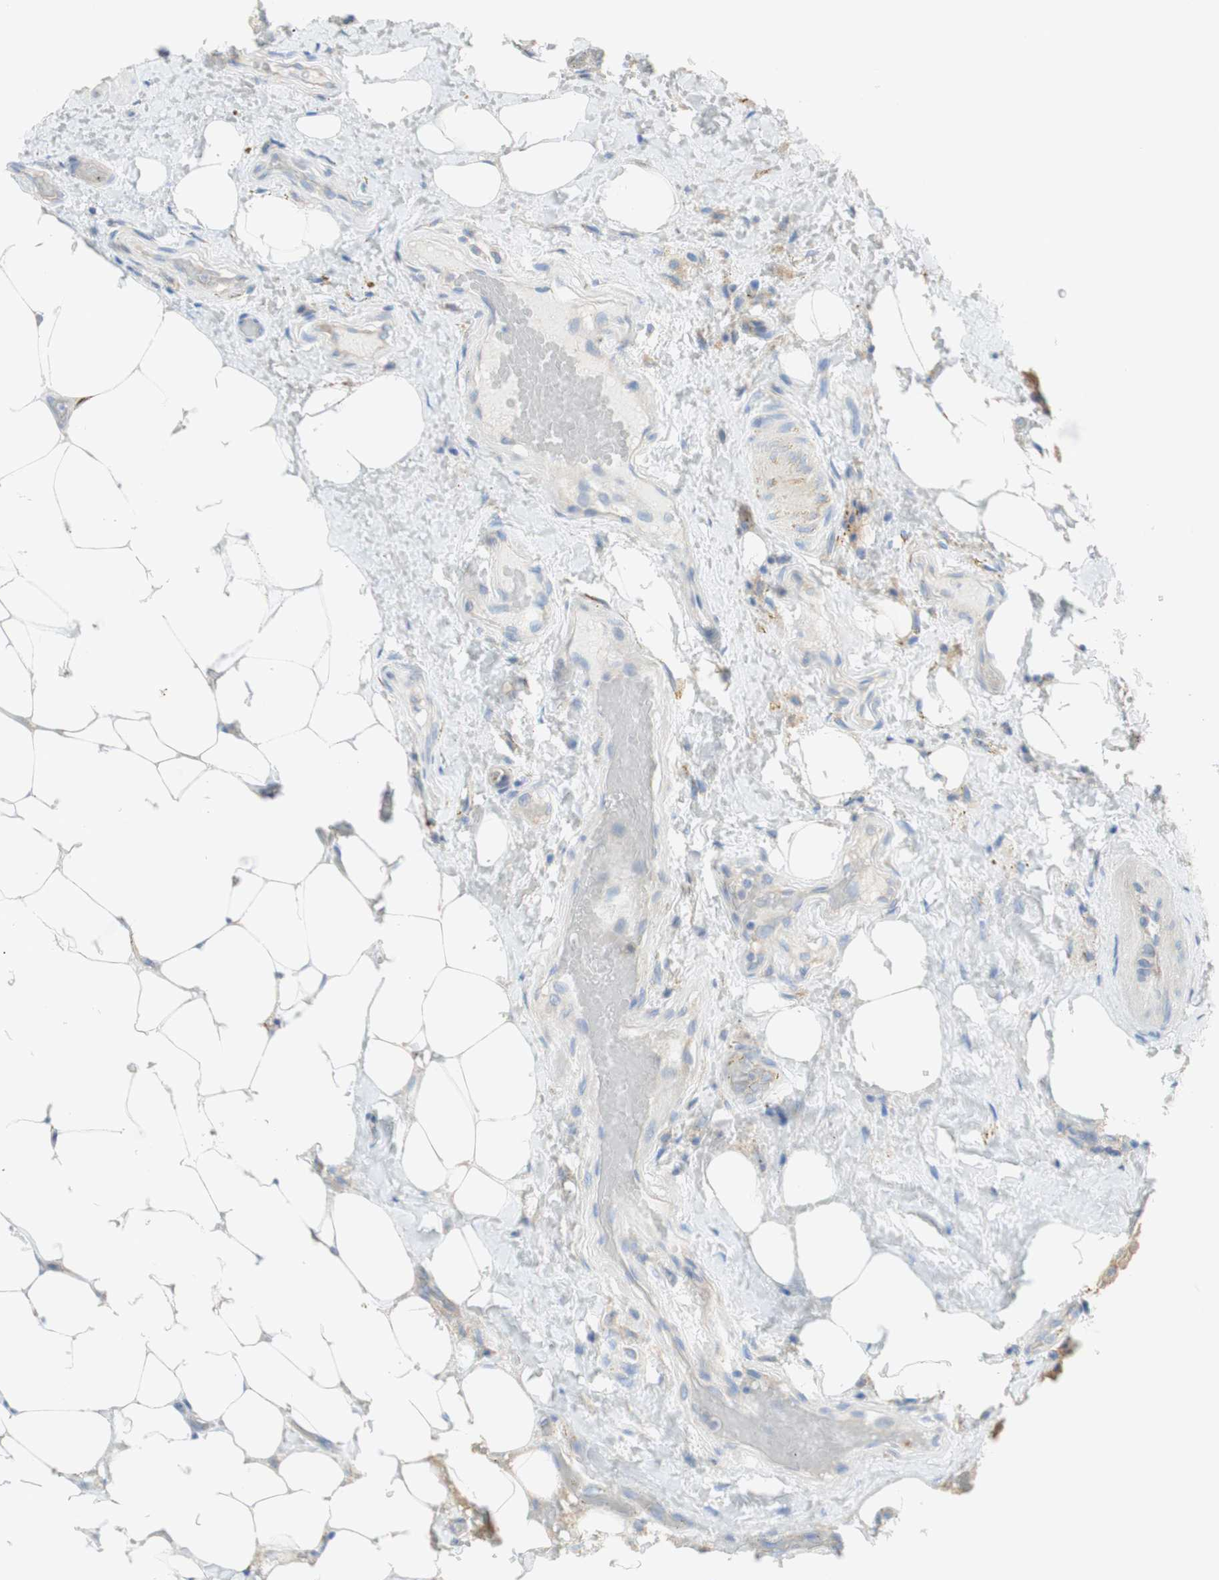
{"staining": {"intensity": "negative", "quantity": "none", "location": "none"}, "tissue": "thyroid cancer", "cell_type": "Tumor cells", "image_type": "cancer", "snomed": [{"axis": "morphology", "description": "Papillary adenocarcinoma, NOS"}, {"axis": "topography", "description": "Thyroid gland"}], "caption": "Tumor cells show no significant protein staining in thyroid cancer (papillary adenocarcinoma).", "gene": "ATP2B1", "patient": {"sex": "male", "age": 77}}